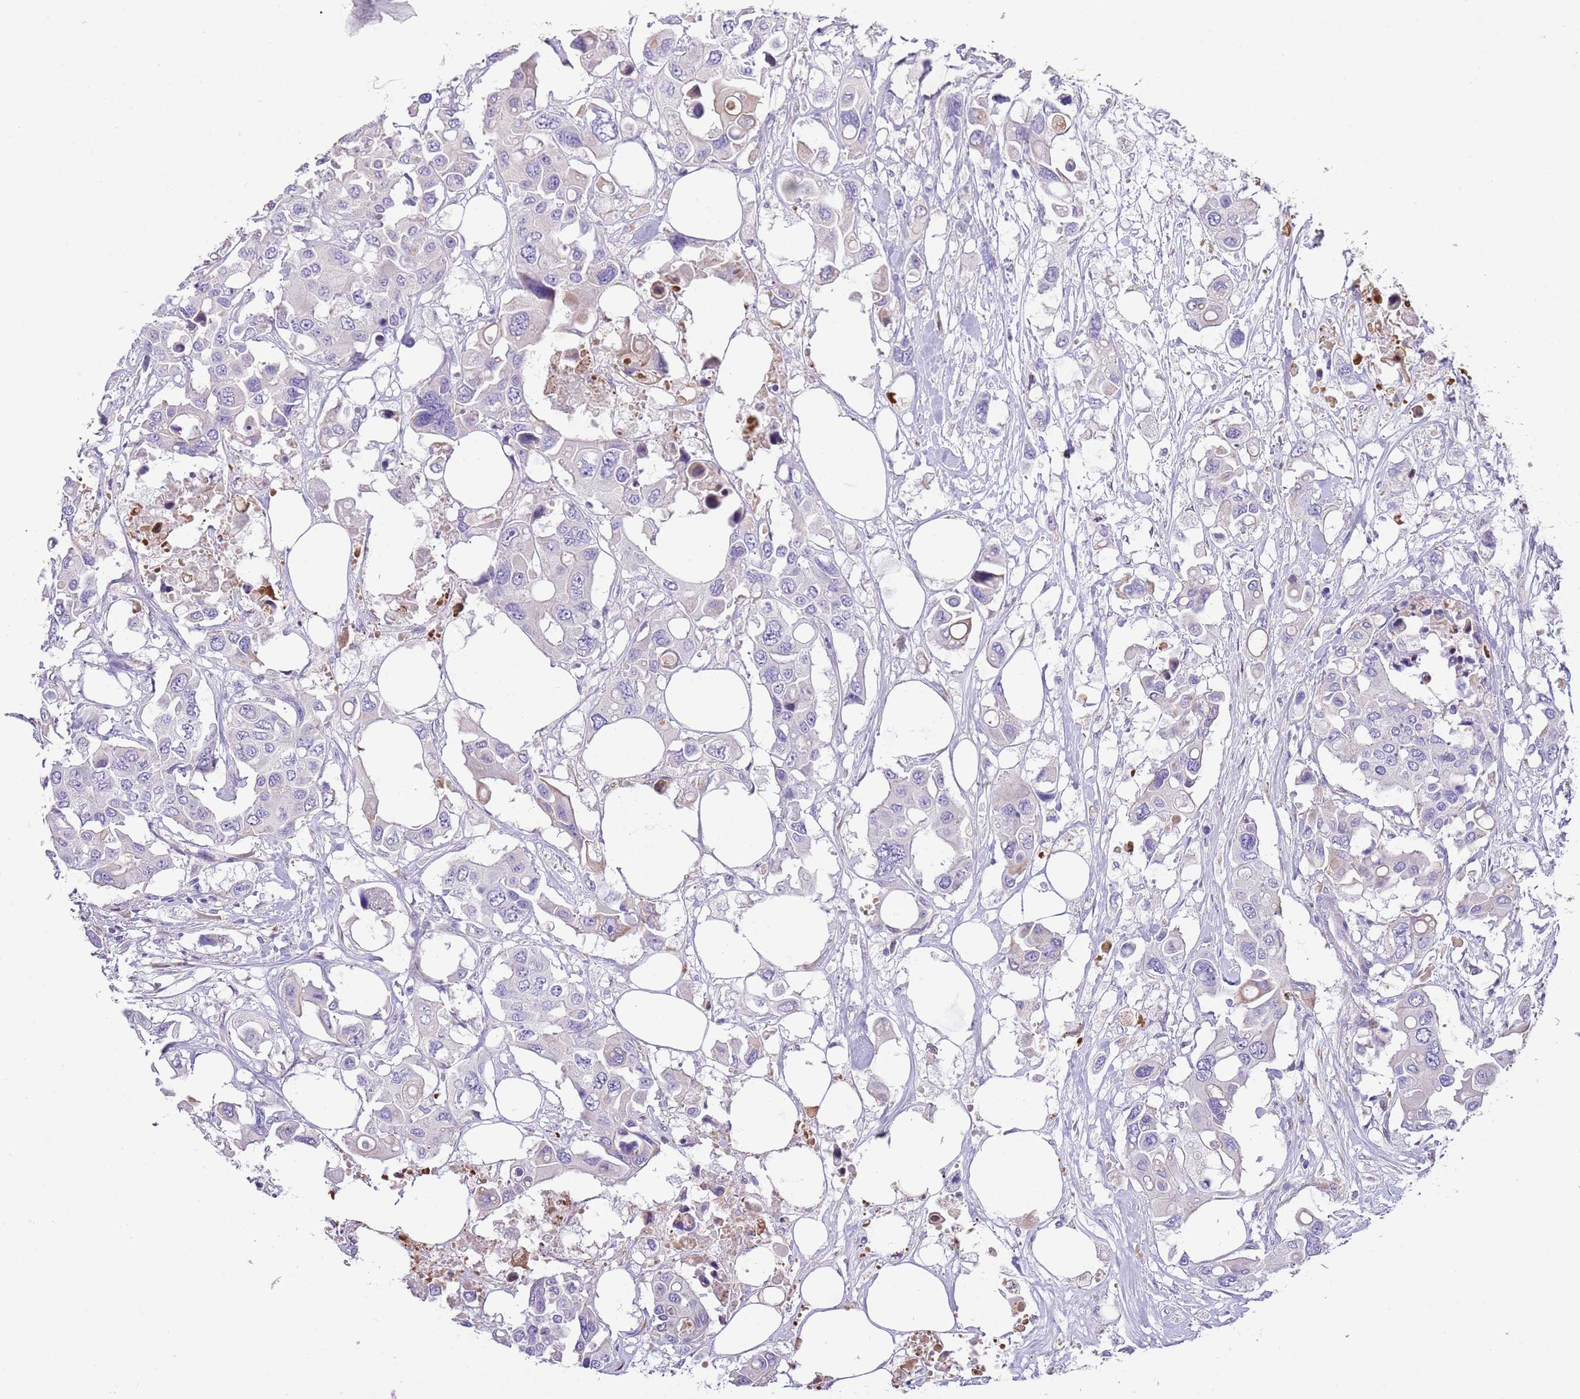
{"staining": {"intensity": "negative", "quantity": "none", "location": "none"}, "tissue": "colorectal cancer", "cell_type": "Tumor cells", "image_type": "cancer", "snomed": [{"axis": "morphology", "description": "Adenocarcinoma, NOS"}, {"axis": "topography", "description": "Colon"}], "caption": "IHC micrograph of adenocarcinoma (colorectal) stained for a protein (brown), which reveals no positivity in tumor cells.", "gene": "ABHD17C", "patient": {"sex": "male", "age": 77}}